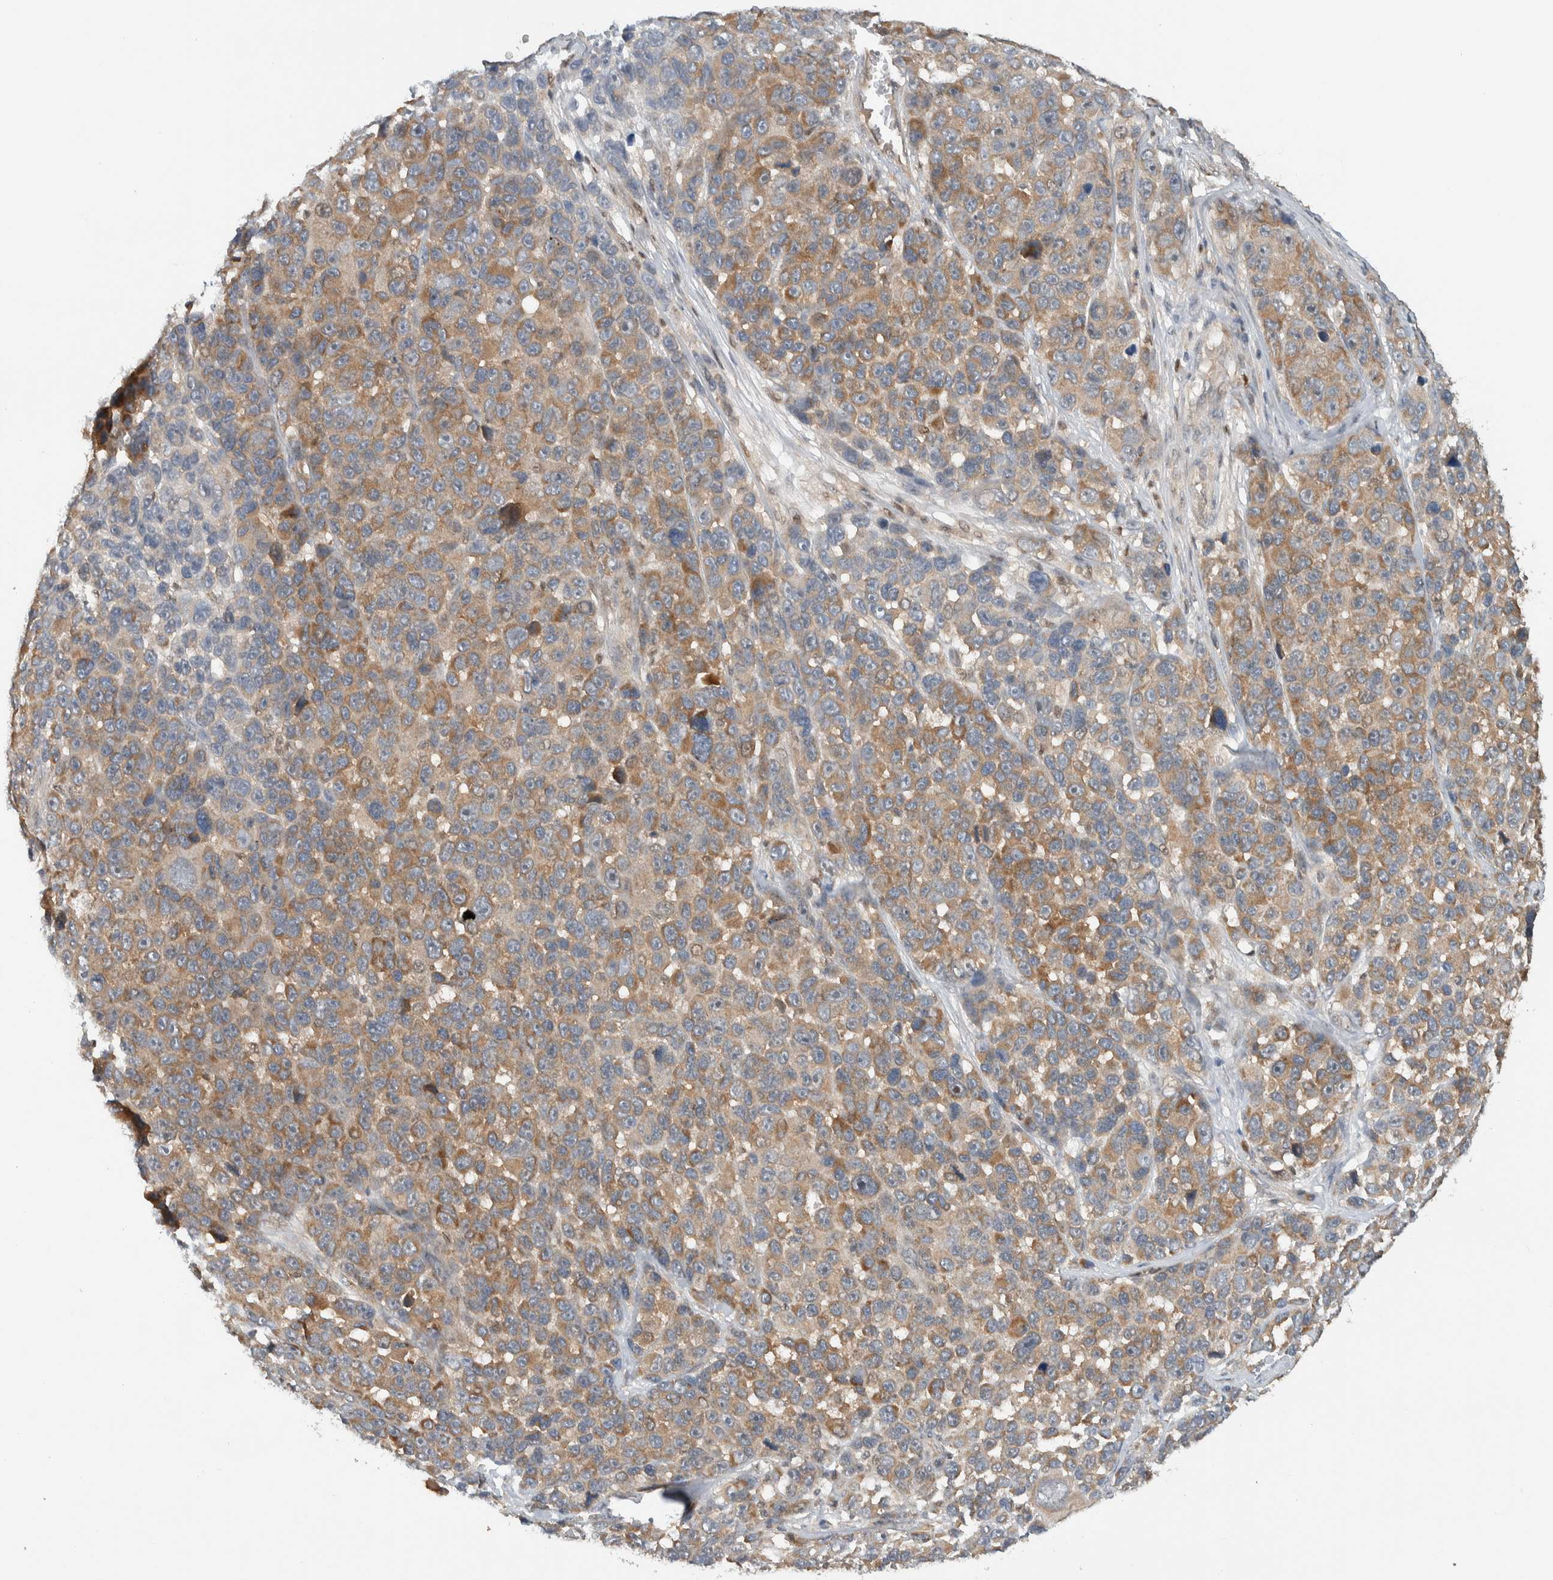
{"staining": {"intensity": "moderate", "quantity": ">75%", "location": "cytoplasmic/membranous"}, "tissue": "melanoma", "cell_type": "Tumor cells", "image_type": "cancer", "snomed": [{"axis": "morphology", "description": "Malignant melanoma, NOS"}, {"axis": "topography", "description": "Skin"}], "caption": "This is an image of immunohistochemistry staining of malignant melanoma, which shows moderate staining in the cytoplasmic/membranous of tumor cells.", "gene": "VPS53", "patient": {"sex": "male", "age": 53}}